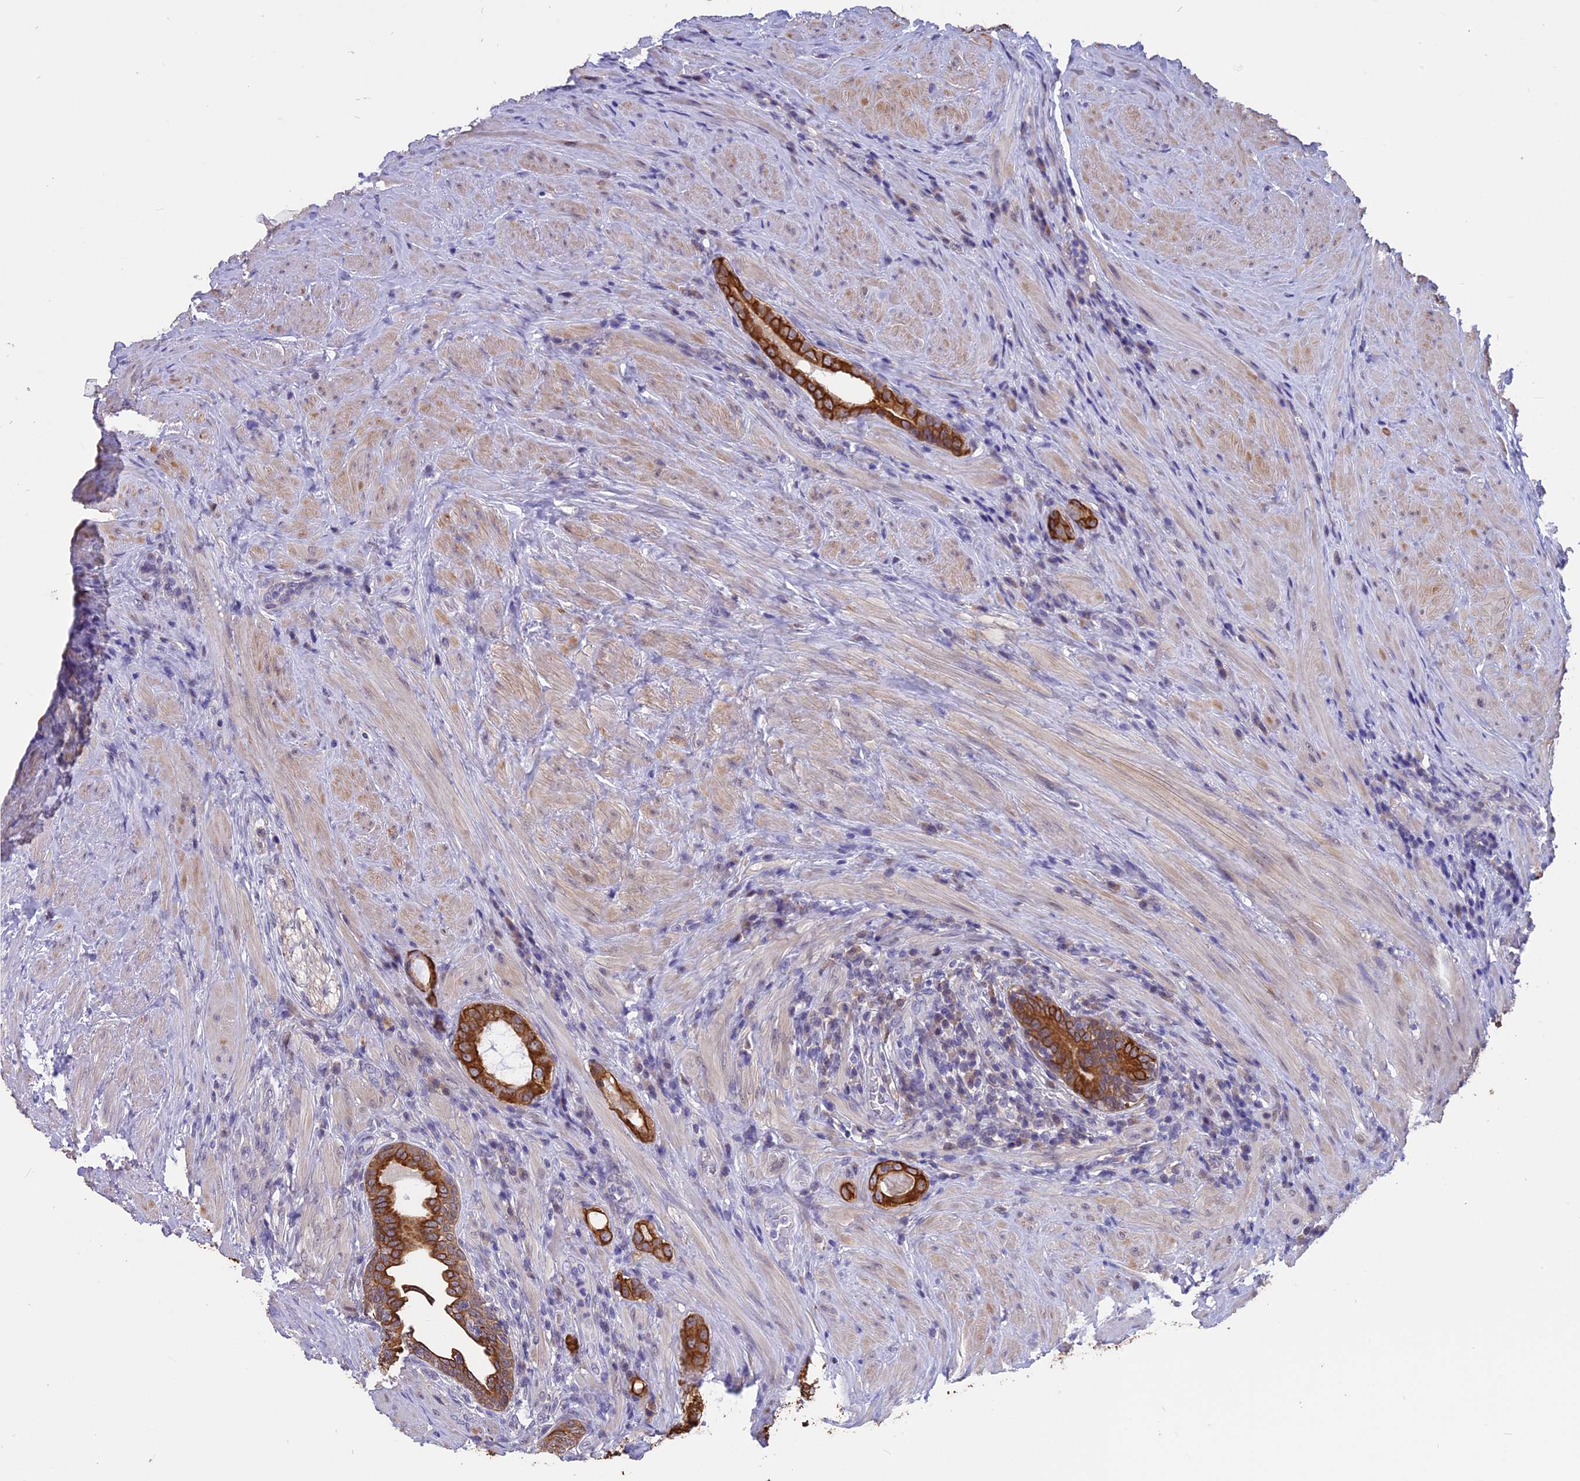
{"staining": {"intensity": "strong", "quantity": ">75%", "location": "cytoplasmic/membranous"}, "tissue": "prostate cancer", "cell_type": "Tumor cells", "image_type": "cancer", "snomed": [{"axis": "morphology", "description": "Adenocarcinoma, Low grade"}, {"axis": "topography", "description": "Prostate"}], "caption": "Tumor cells demonstrate strong cytoplasmic/membranous staining in about >75% of cells in prostate cancer.", "gene": "STUB1", "patient": {"sex": "male", "age": 68}}